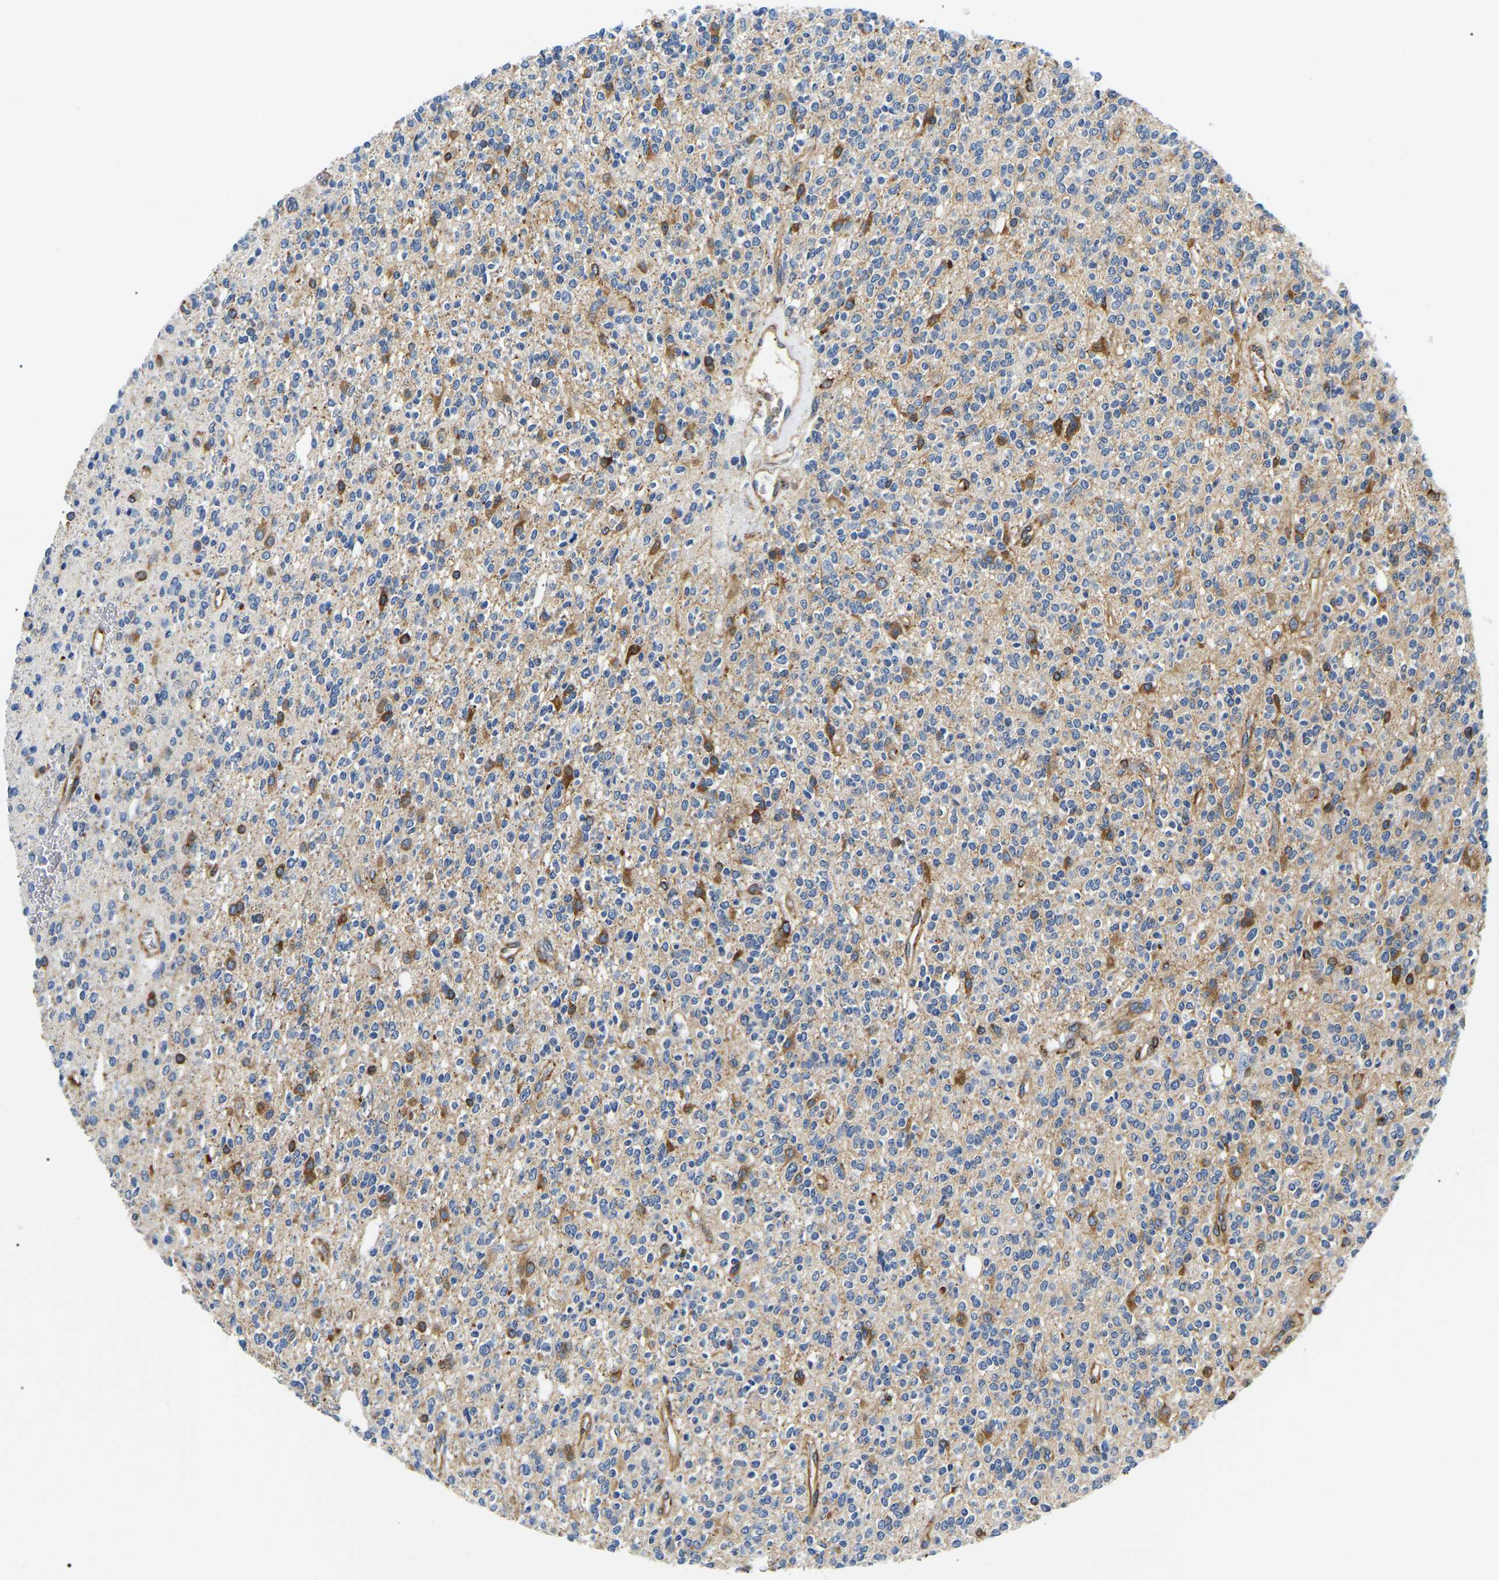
{"staining": {"intensity": "moderate", "quantity": "<25%", "location": "cytoplasmic/membranous"}, "tissue": "glioma", "cell_type": "Tumor cells", "image_type": "cancer", "snomed": [{"axis": "morphology", "description": "Glioma, malignant, High grade"}, {"axis": "topography", "description": "Brain"}], "caption": "This is a micrograph of immunohistochemistry staining of glioma, which shows moderate staining in the cytoplasmic/membranous of tumor cells.", "gene": "DUSP8", "patient": {"sex": "male", "age": 34}}